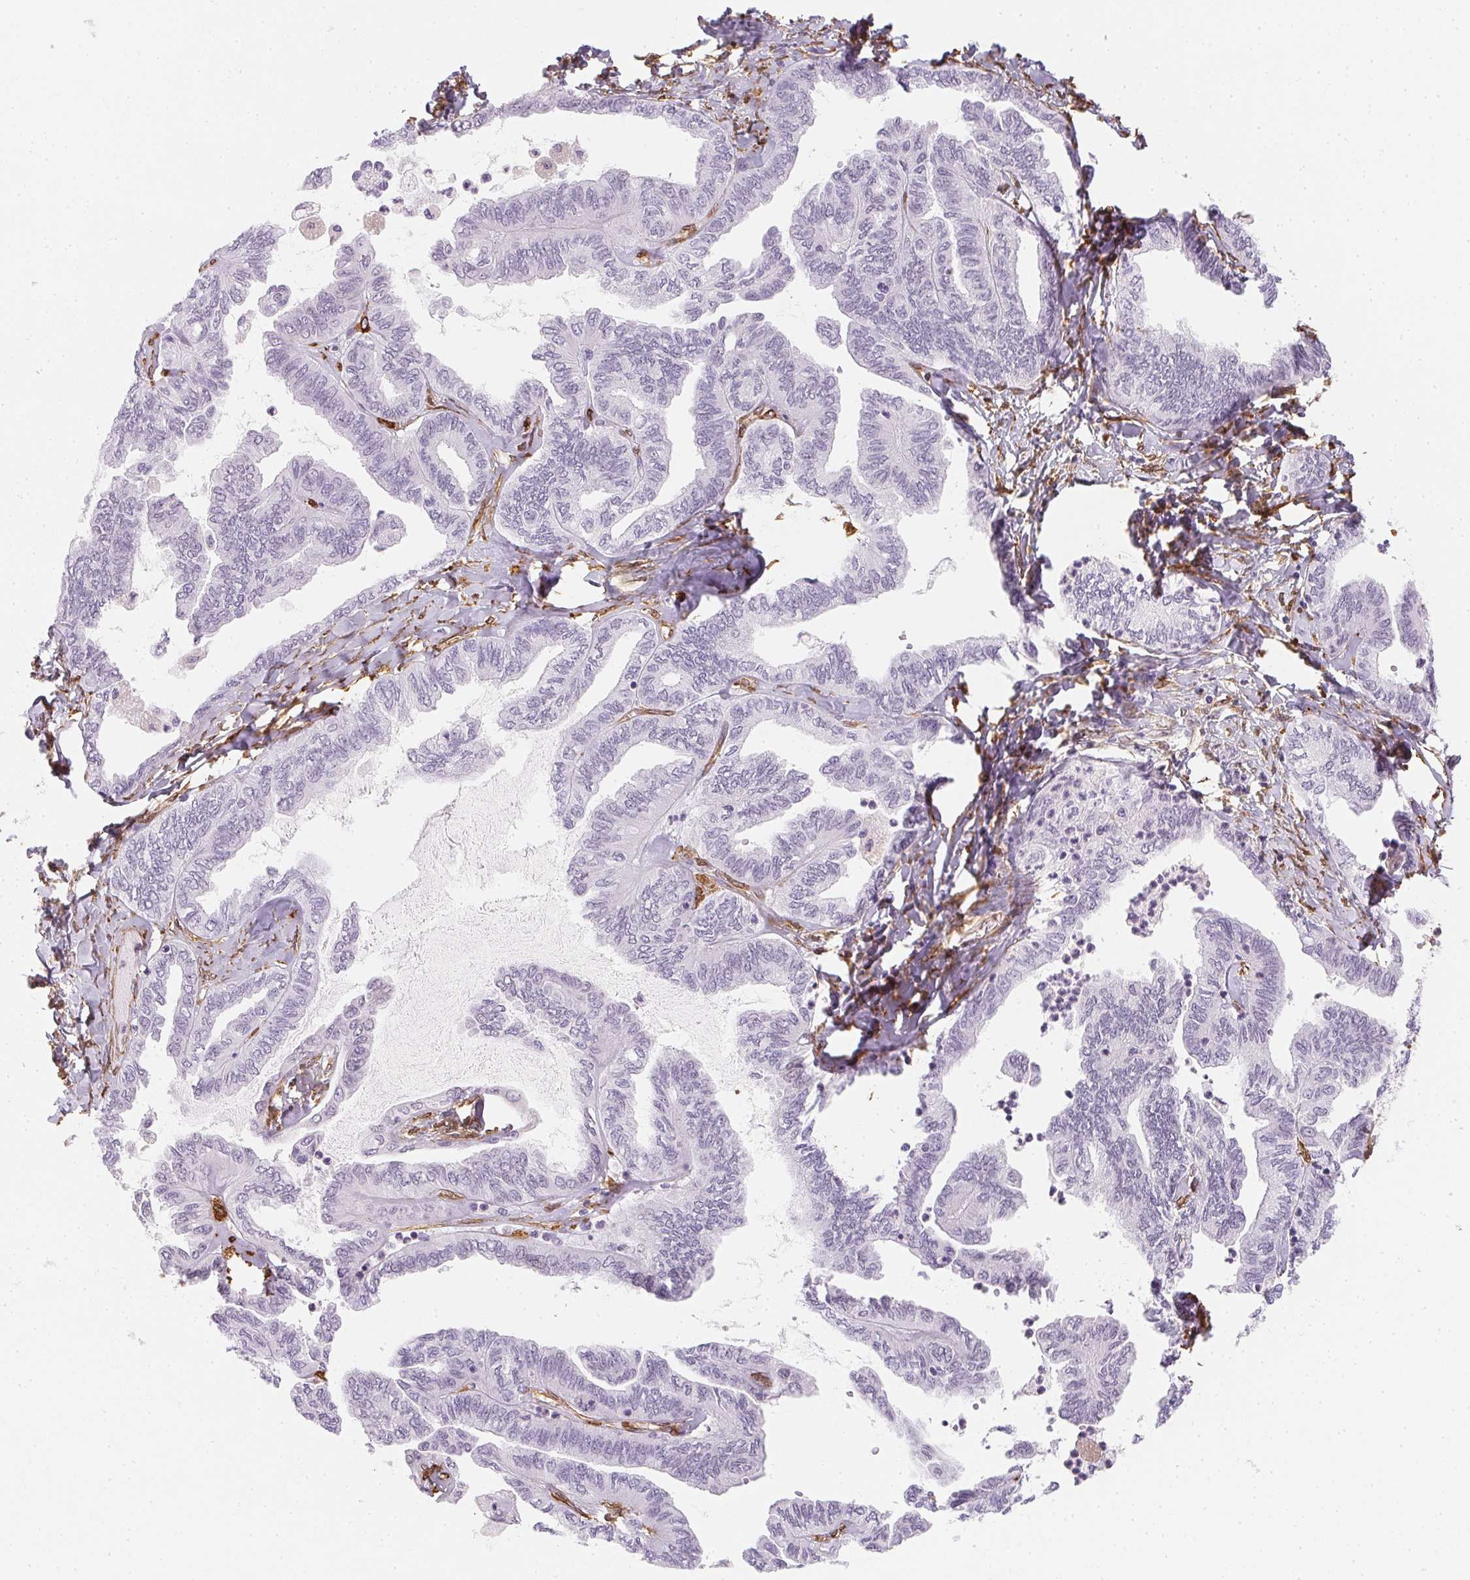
{"staining": {"intensity": "negative", "quantity": "none", "location": "none"}, "tissue": "ovarian cancer", "cell_type": "Tumor cells", "image_type": "cancer", "snomed": [{"axis": "morphology", "description": "Carcinoma, endometroid"}, {"axis": "topography", "description": "Ovary"}], "caption": "DAB (3,3'-diaminobenzidine) immunohistochemical staining of ovarian cancer (endometroid carcinoma) displays no significant staining in tumor cells.", "gene": "RSBN1", "patient": {"sex": "female", "age": 70}}